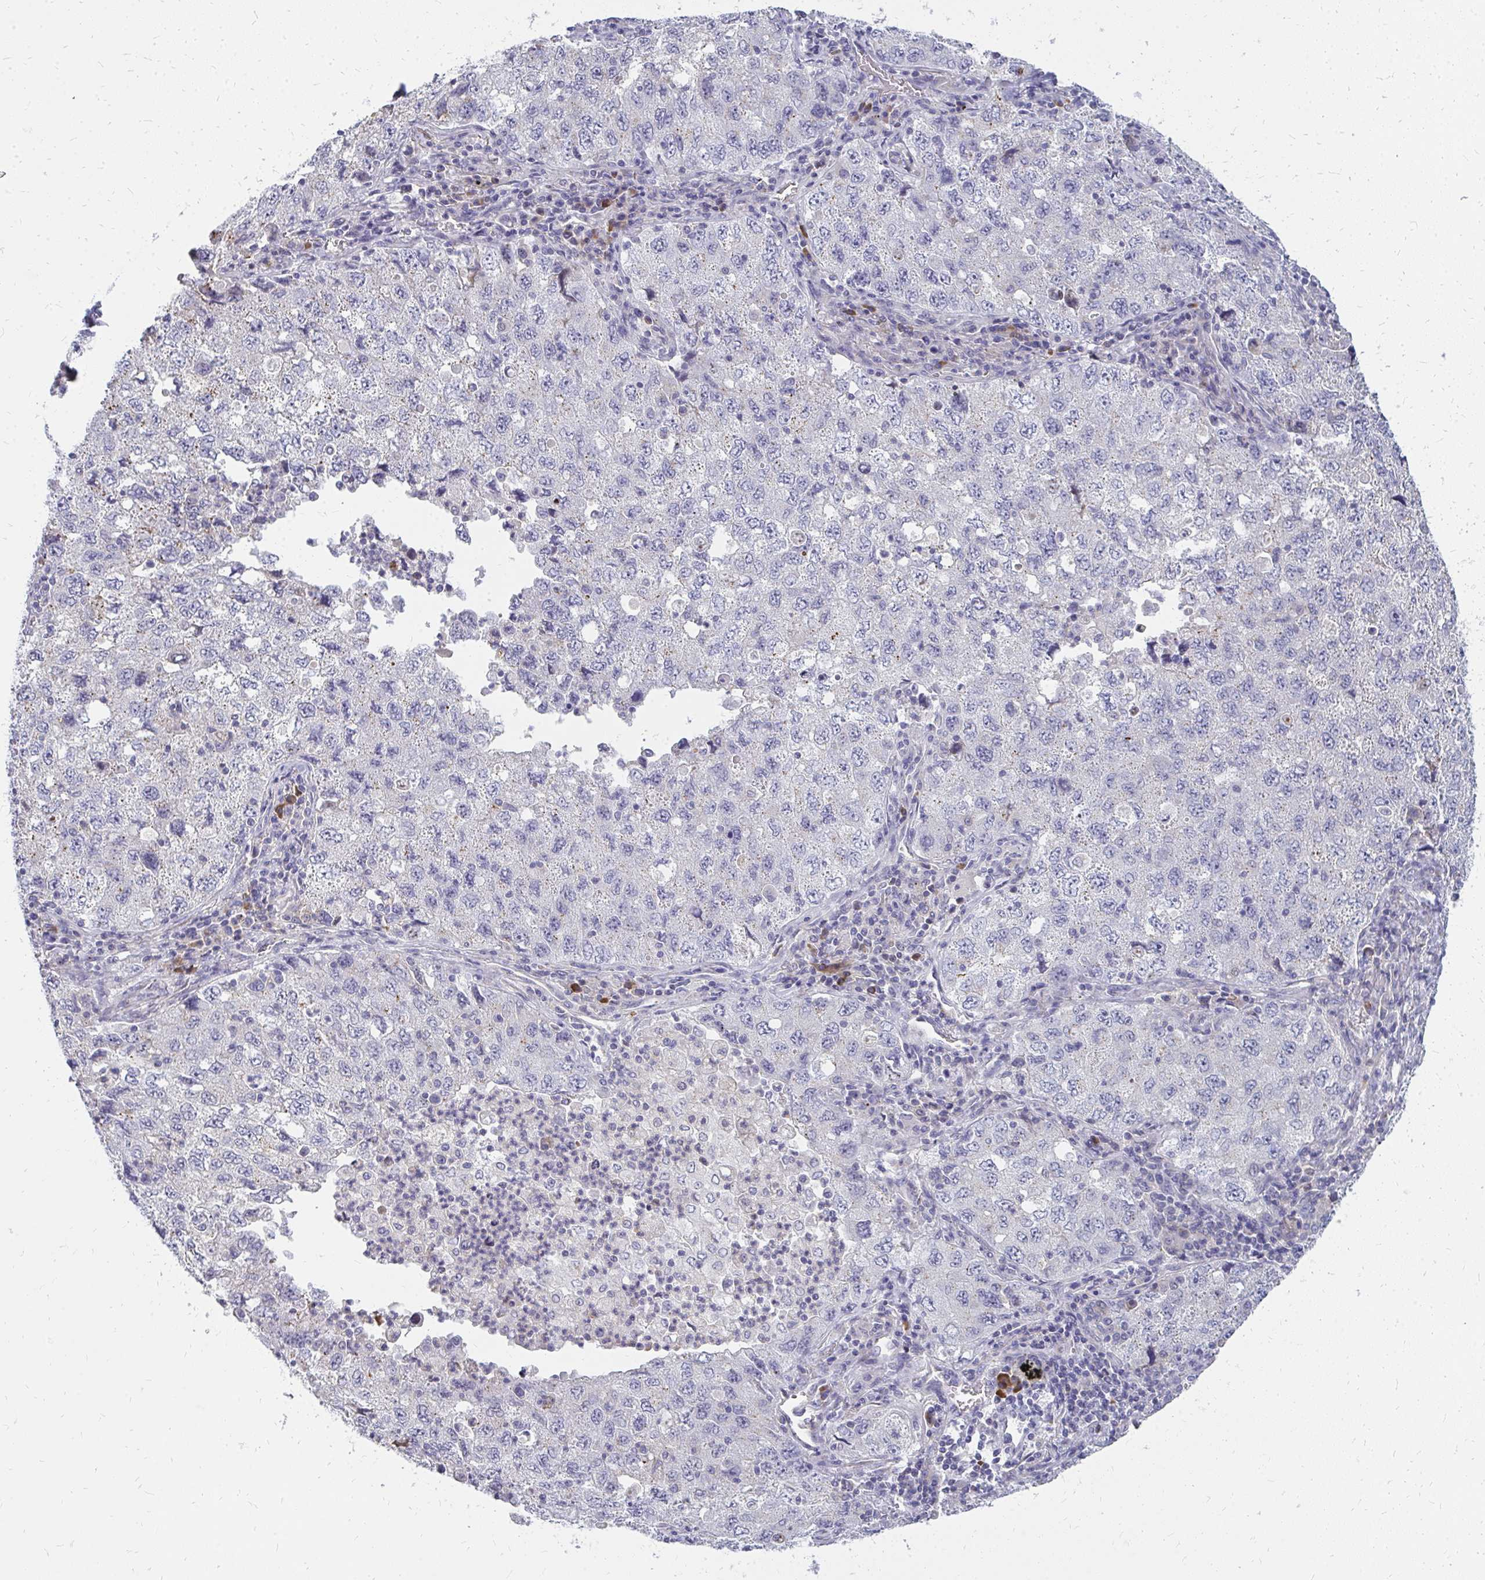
{"staining": {"intensity": "negative", "quantity": "none", "location": "none"}, "tissue": "lung cancer", "cell_type": "Tumor cells", "image_type": "cancer", "snomed": [{"axis": "morphology", "description": "Adenocarcinoma, NOS"}, {"axis": "topography", "description": "Lung"}], "caption": "The photomicrograph exhibits no staining of tumor cells in lung adenocarcinoma.", "gene": "FAM9A", "patient": {"sex": "female", "age": 57}}